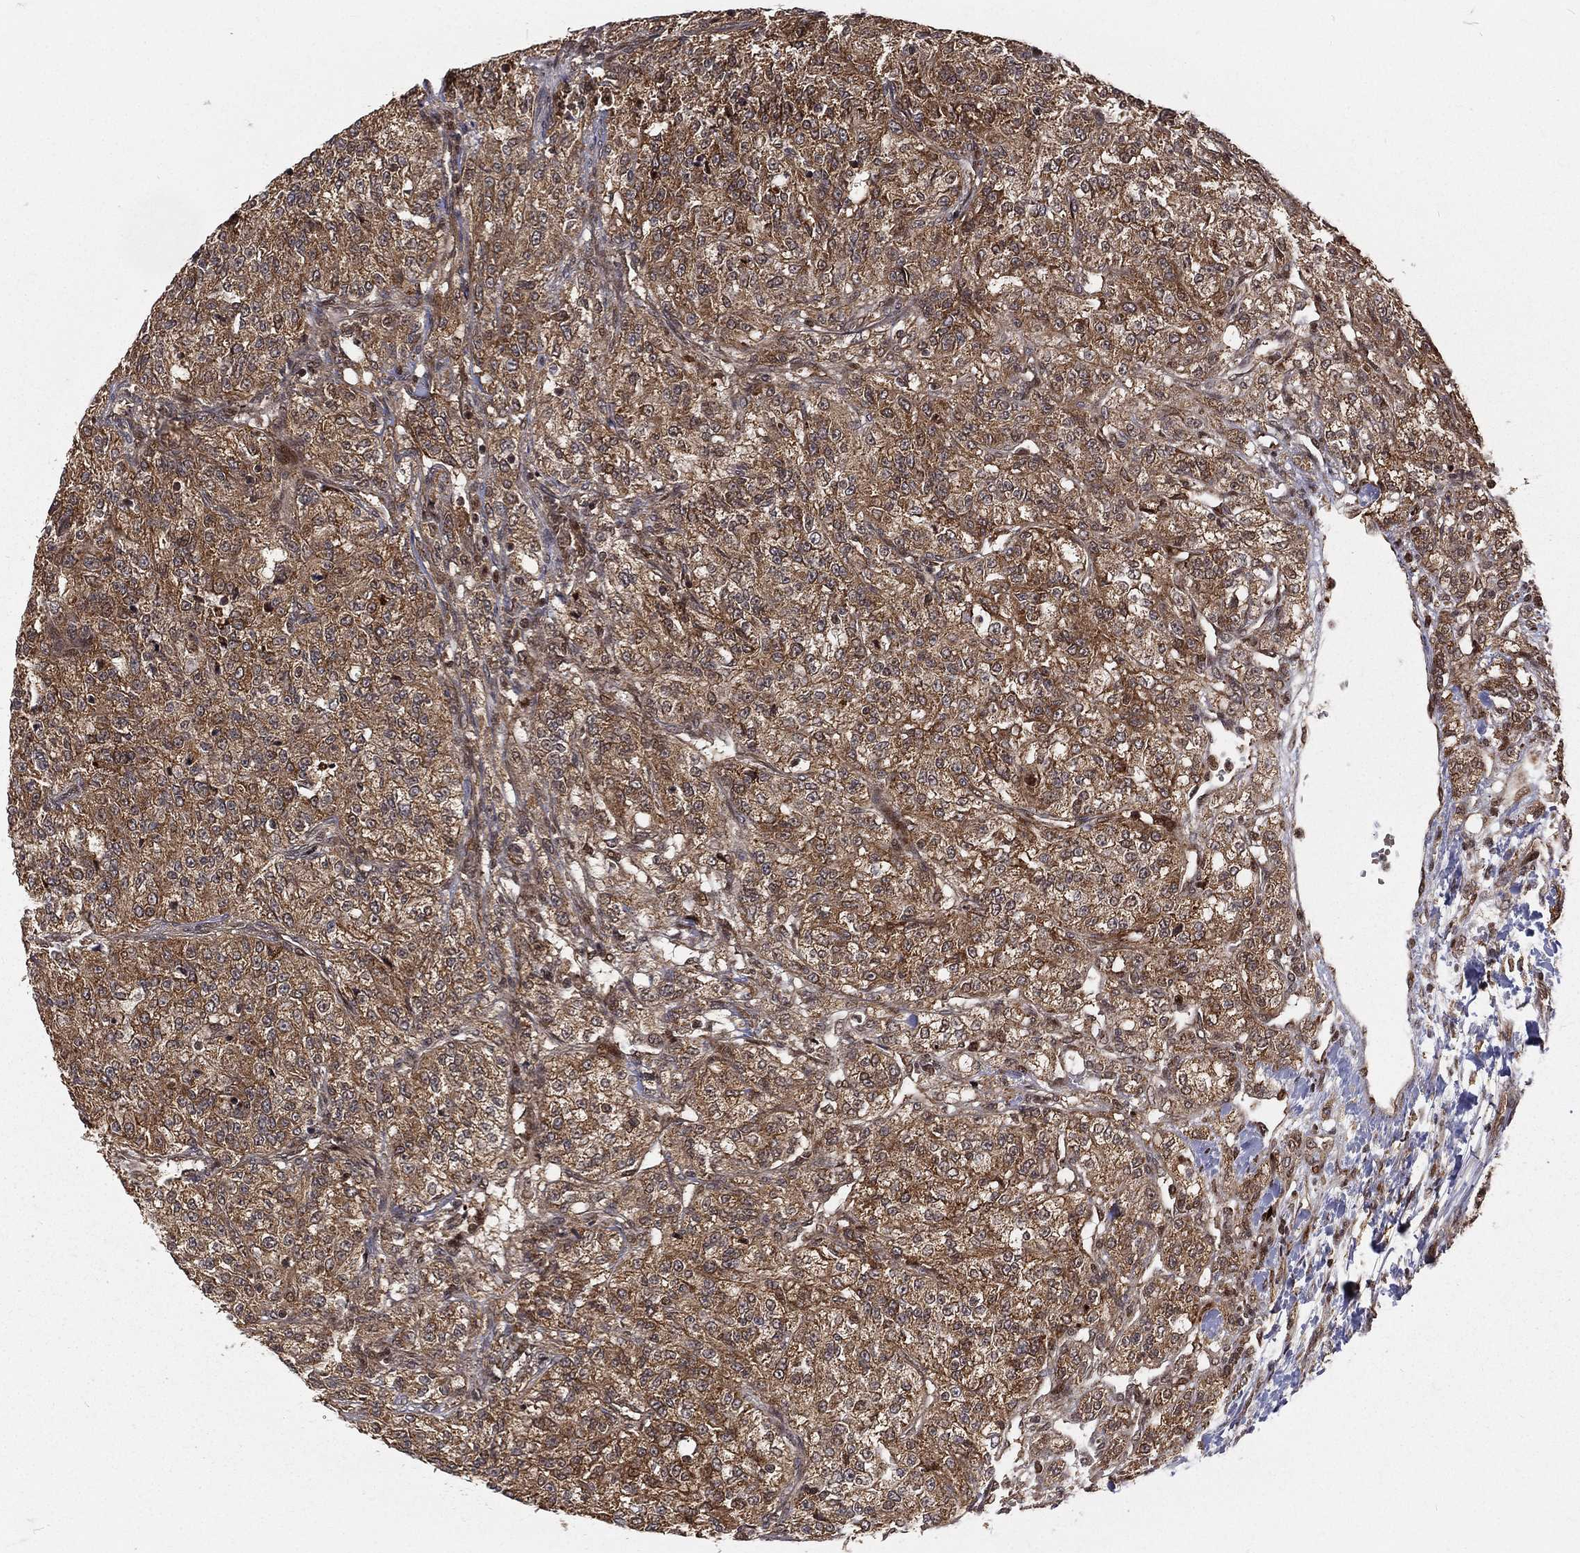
{"staining": {"intensity": "moderate", "quantity": ">75%", "location": "cytoplasmic/membranous"}, "tissue": "renal cancer", "cell_type": "Tumor cells", "image_type": "cancer", "snomed": [{"axis": "morphology", "description": "Adenocarcinoma, NOS"}, {"axis": "topography", "description": "Kidney"}], "caption": "There is medium levels of moderate cytoplasmic/membranous expression in tumor cells of renal cancer (adenocarcinoma), as demonstrated by immunohistochemical staining (brown color).", "gene": "MDM2", "patient": {"sex": "female", "age": 63}}